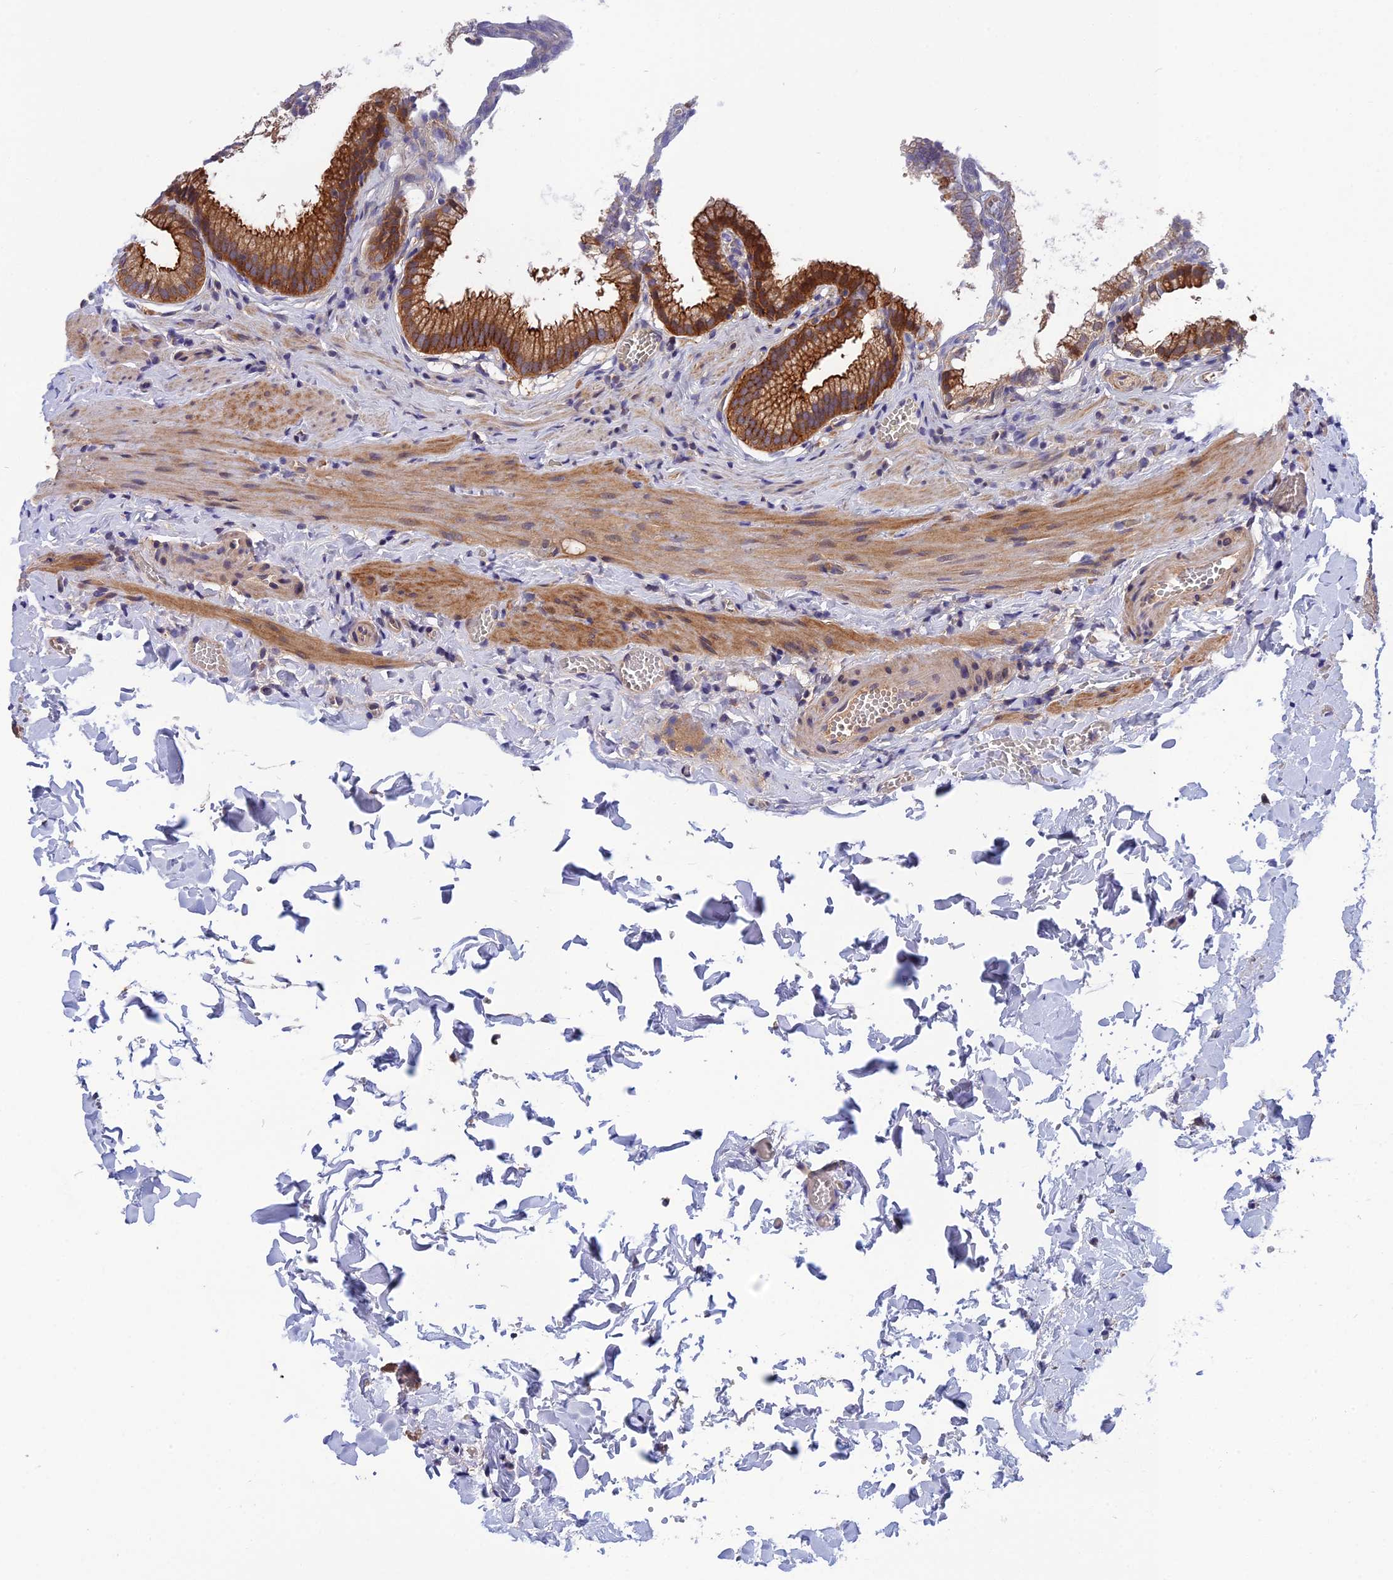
{"staining": {"intensity": "strong", "quantity": ">75%", "location": "cytoplasmic/membranous"}, "tissue": "gallbladder", "cell_type": "Glandular cells", "image_type": "normal", "snomed": [{"axis": "morphology", "description": "Normal tissue, NOS"}, {"axis": "topography", "description": "Gallbladder"}], "caption": "Protein staining by immunohistochemistry exhibits strong cytoplasmic/membranous positivity in approximately >75% of glandular cells in normal gallbladder.", "gene": "CRACD", "patient": {"sex": "male", "age": 38}}